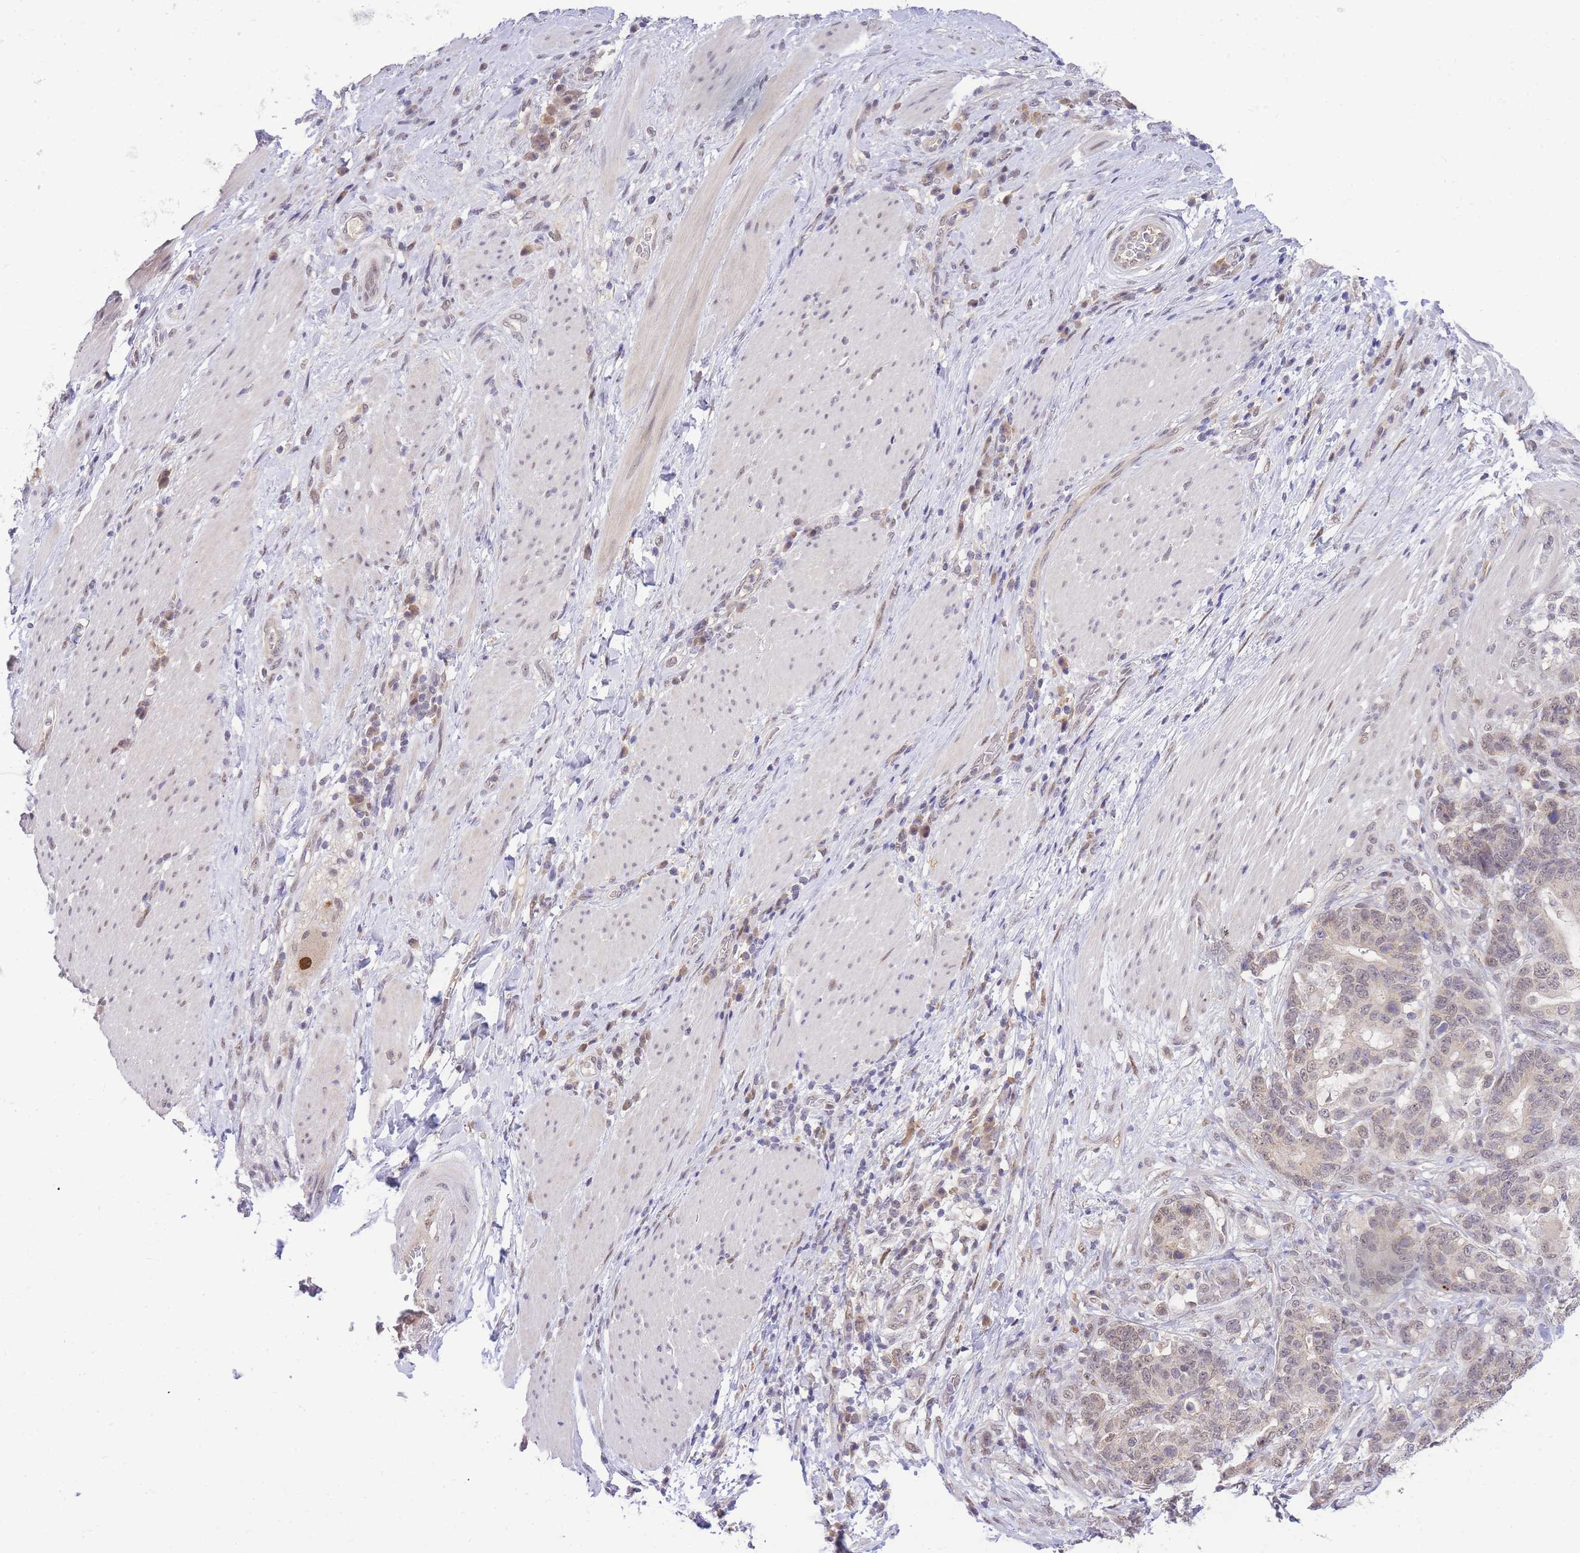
{"staining": {"intensity": "weak", "quantity": "<25%", "location": "nuclear"}, "tissue": "stomach cancer", "cell_type": "Tumor cells", "image_type": "cancer", "snomed": [{"axis": "morphology", "description": "Normal tissue, NOS"}, {"axis": "morphology", "description": "Adenocarcinoma, NOS"}, {"axis": "topography", "description": "Stomach"}], "caption": "The immunohistochemistry photomicrograph has no significant expression in tumor cells of stomach adenocarcinoma tissue. (Stains: DAB (3,3'-diaminobenzidine) immunohistochemistry with hematoxylin counter stain, Microscopy: brightfield microscopy at high magnification).", "gene": "PUS10", "patient": {"sex": "female", "age": 64}}